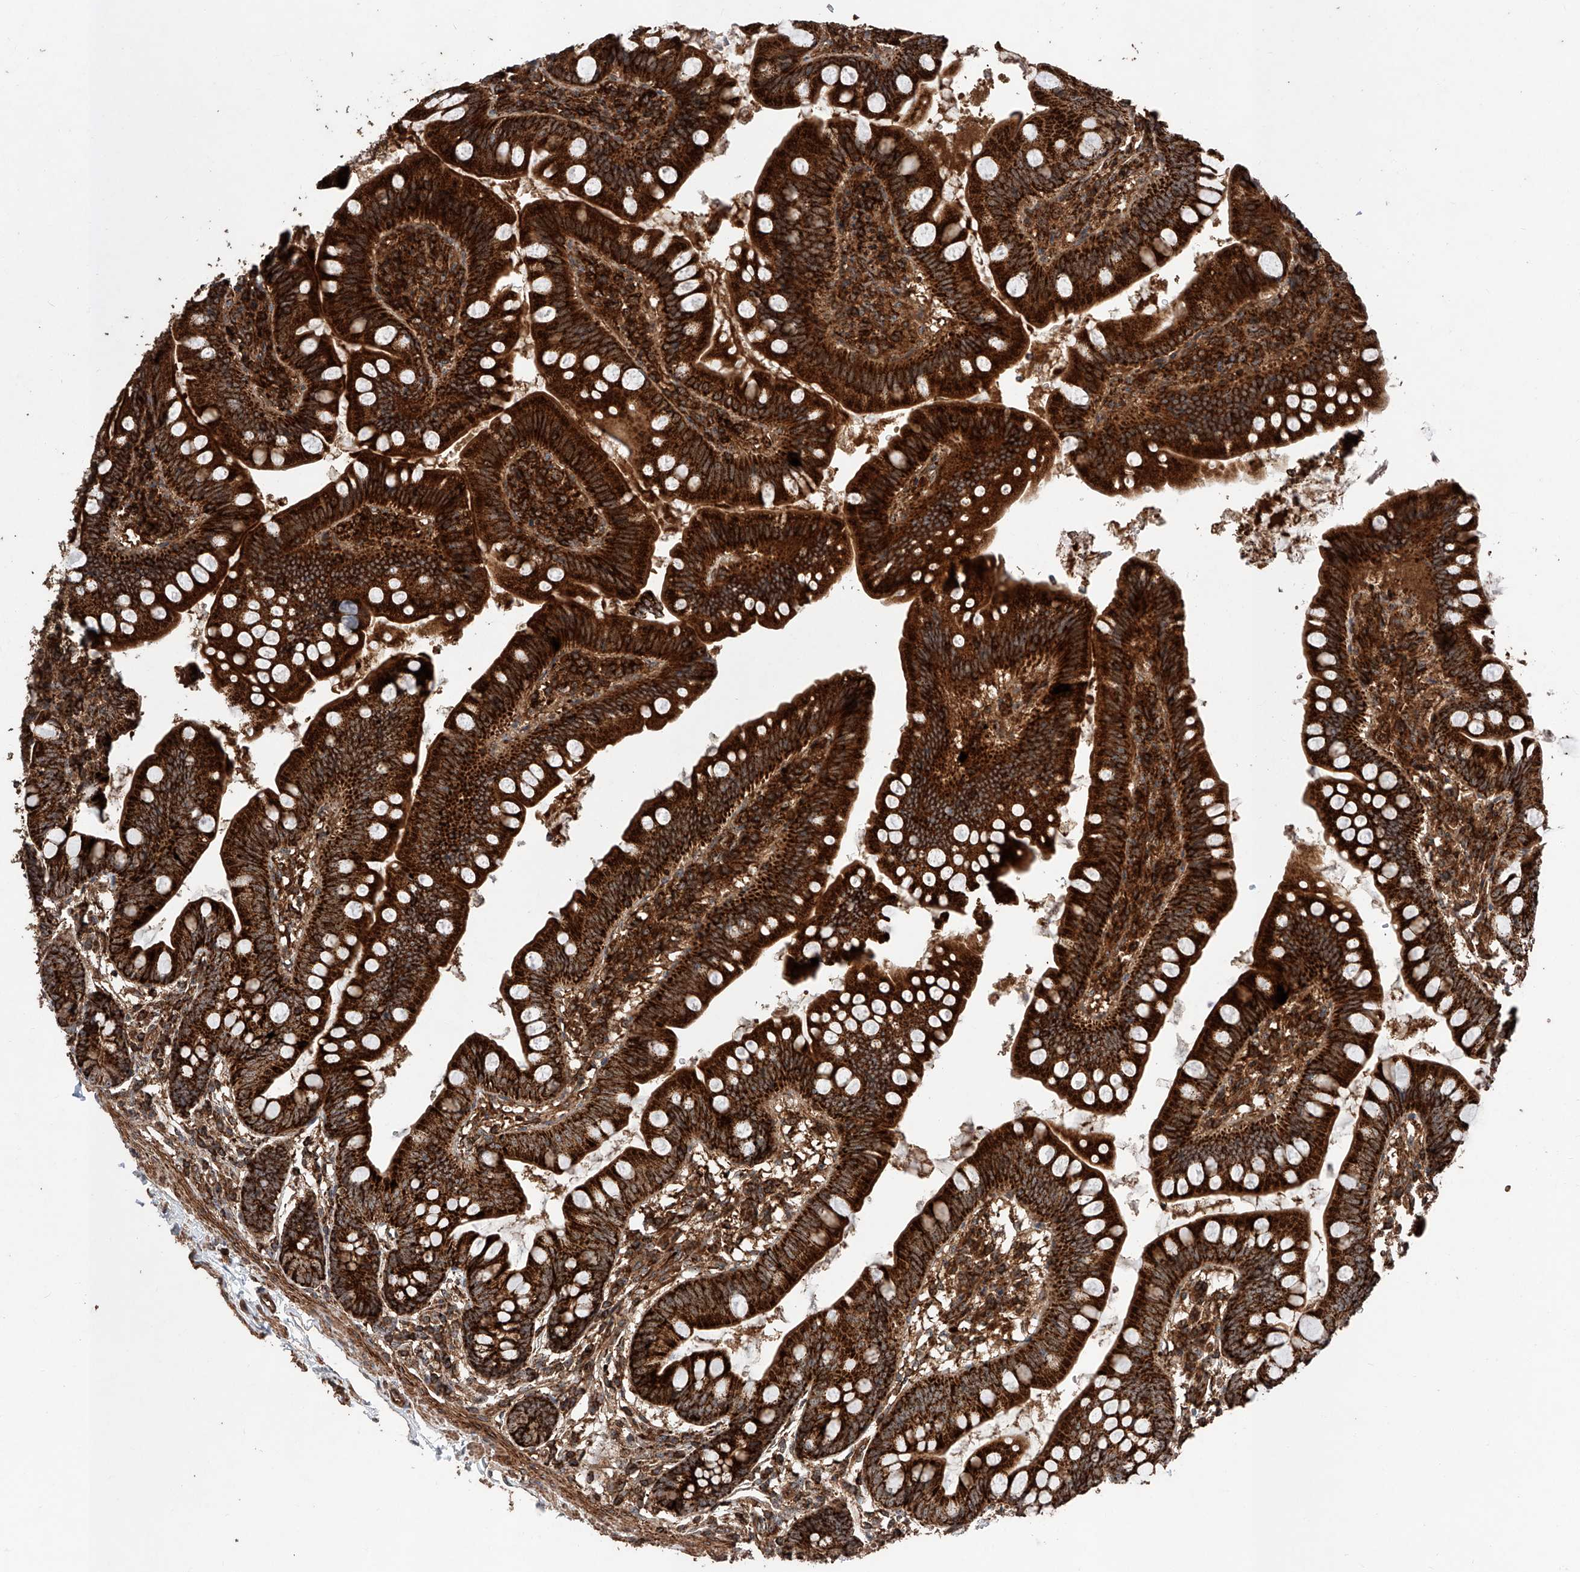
{"staining": {"intensity": "strong", "quantity": ">75%", "location": "cytoplasmic/membranous"}, "tissue": "small intestine", "cell_type": "Glandular cells", "image_type": "normal", "snomed": [{"axis": "morphology", "description": "Normal tissue, NOS"}, {"axis": "topography", "description": "Small intestine"}], "caption": "A photomicrograph showing strong cytoplasmic/membranous positivity in about >75% of glandular cells in unremarkable small intestine, as visualized by brown immunohistochemical staining.", "gene": "PISD", "patient": {"sex": "male", "age": 7}}